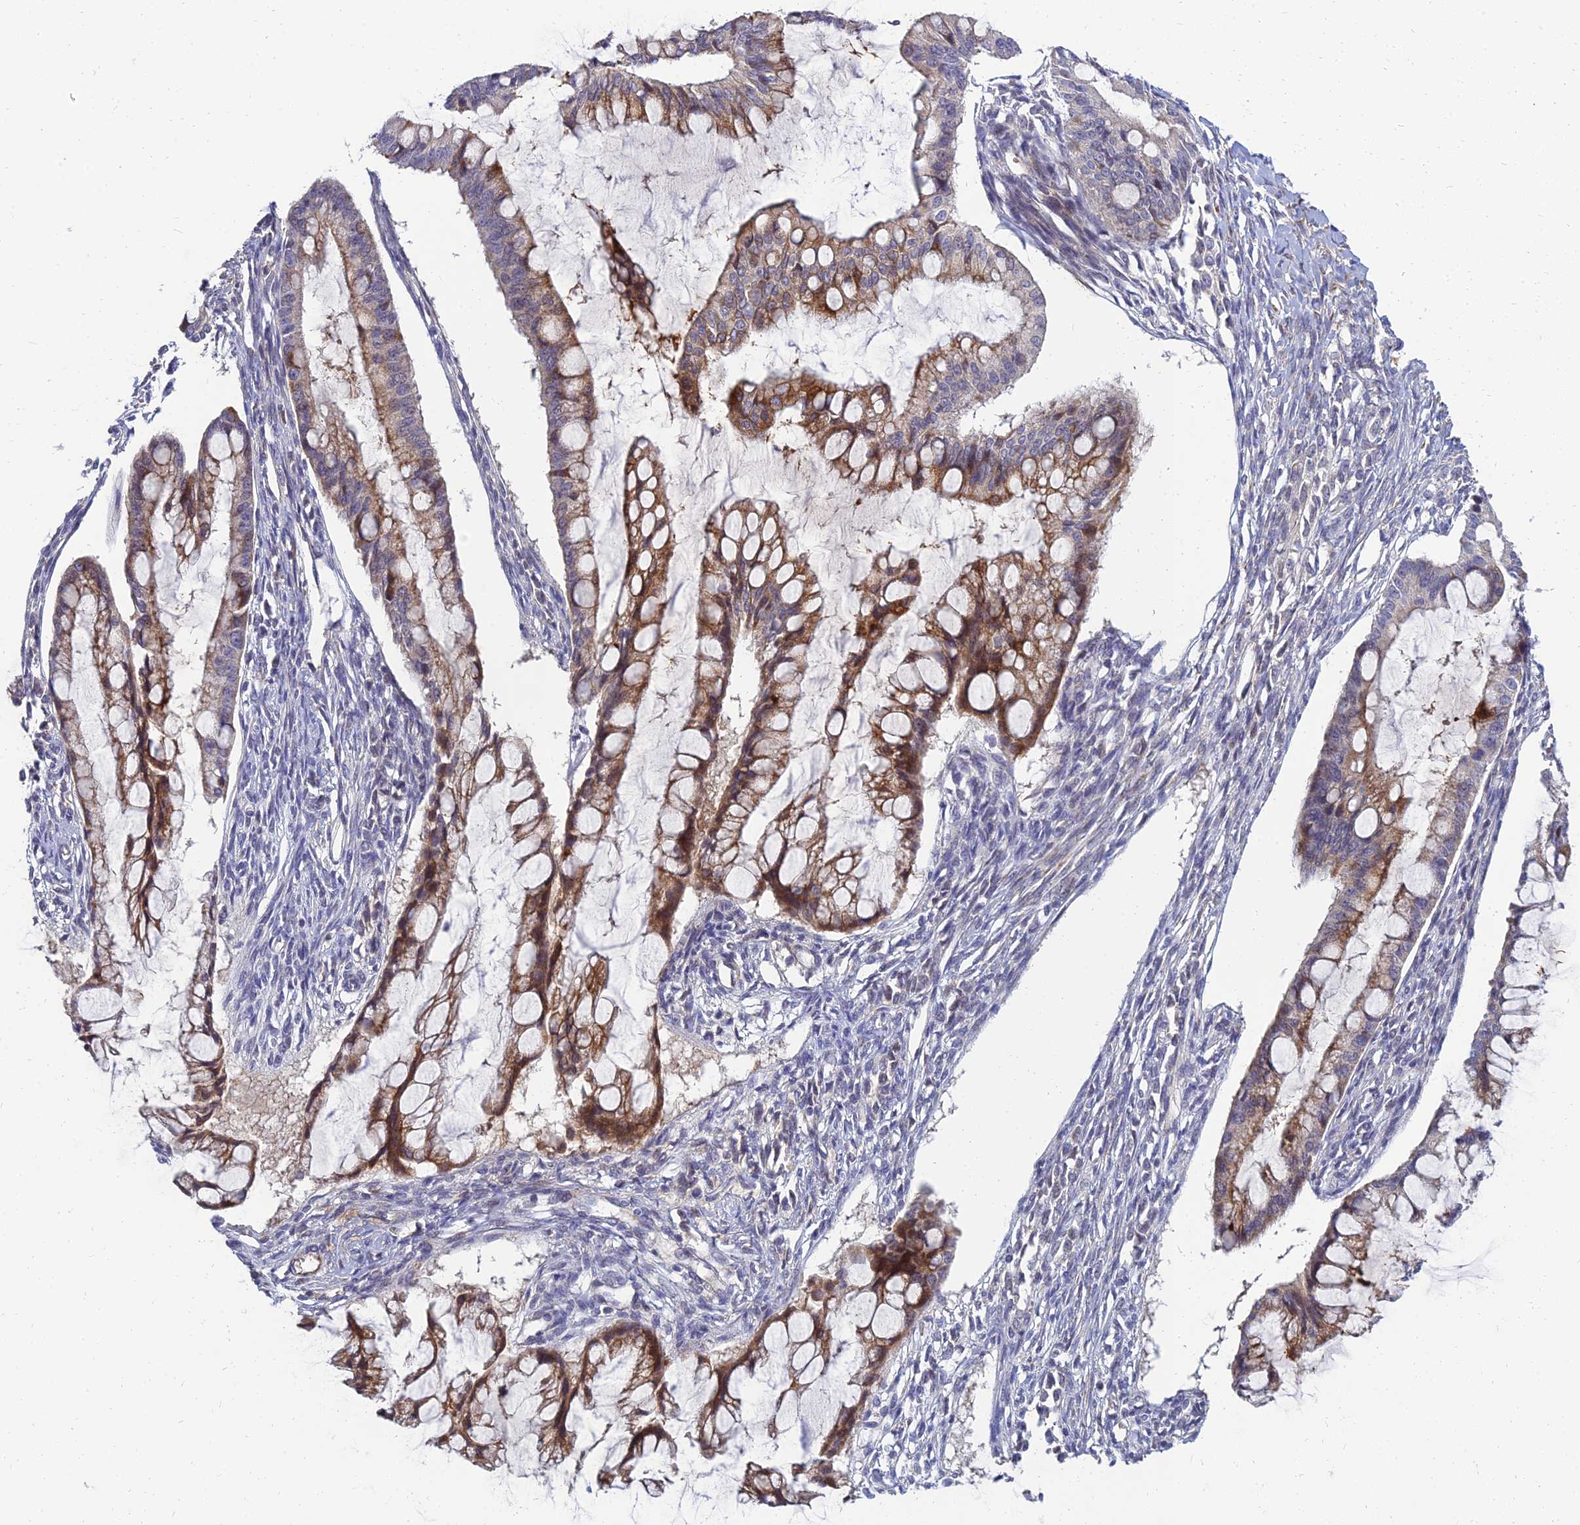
{"staining": {"intensity": "moderate", "quantity": ">75%", "location": "cytoplasmic/membranous"}, "tissue": "ovarian cancer", "cell_type": "Tumor cells", "image_type": "cancer", "snomed": [{"axis": "morphology", "description": "Cystadenocarcinoma, mucinous, NOS"}, {"axis": "topography", "description": "Ovary"}], "caption": "Immunohistochemical staining of ovarian cancer (mucinous cystadenocarcinoma) reveals medium levels of moderate cytoplasmic/membranous protein positivity in about >75% of tumor cells.", "gene": "NPY", "patient": {"sex": "female", "age": 73}}